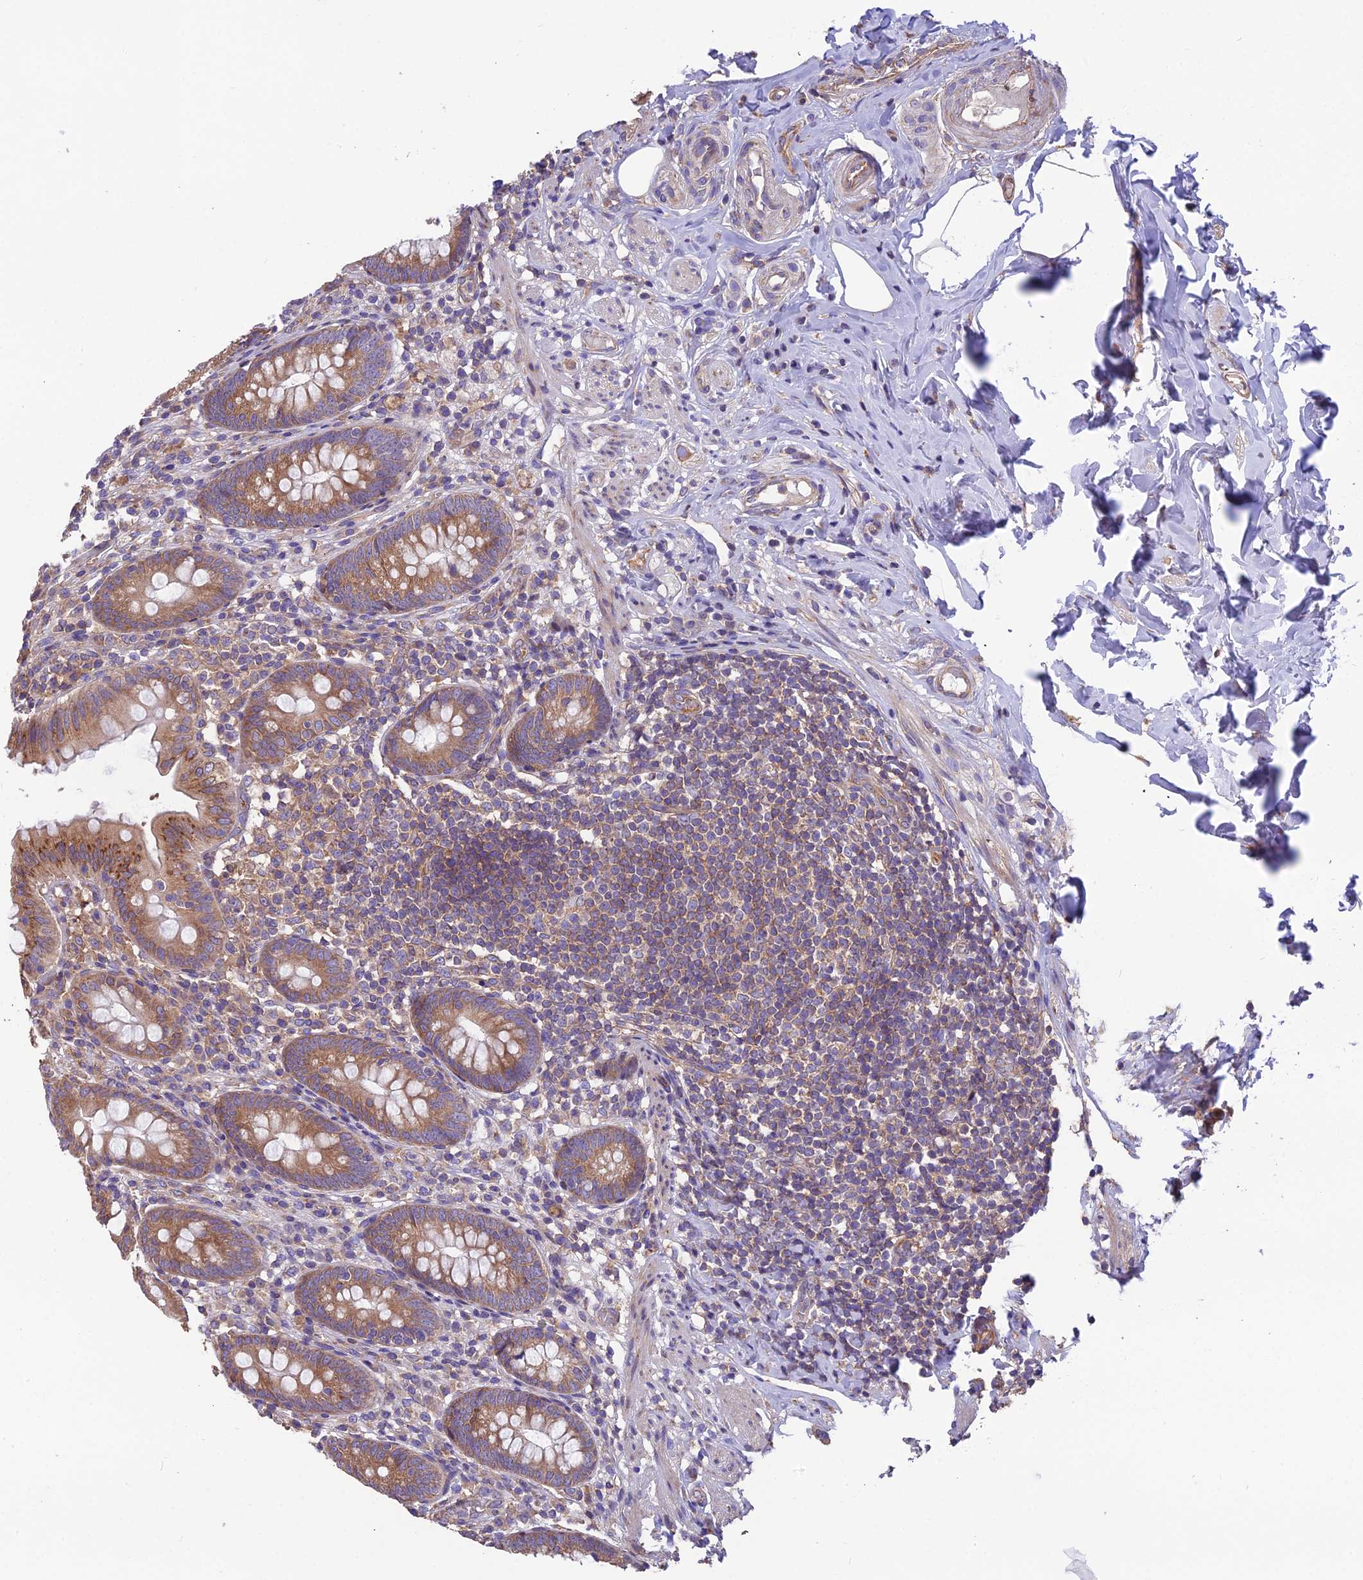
{"staining": {"intensity": "moderate", "quantity": ">75%", "location": "cytoplasmic/membranous"}, "tissue": "appendix", "cell_type": "Glandular cells", "image_type": "normal", "snomed": [{"axis": "morphology", "description": "Normal tissue, NOS"}, {"axis": "topography", "description": "Appendix"}], "caption": "This image displays immunohistochemistry staining of unremarkable human appendix, with medium moderate cytoplasmic/membranous positivity in approximately >75% of glandular cells.", "gene": "BLOC1S4", "patient": {"sex": "male", "age": 55}}